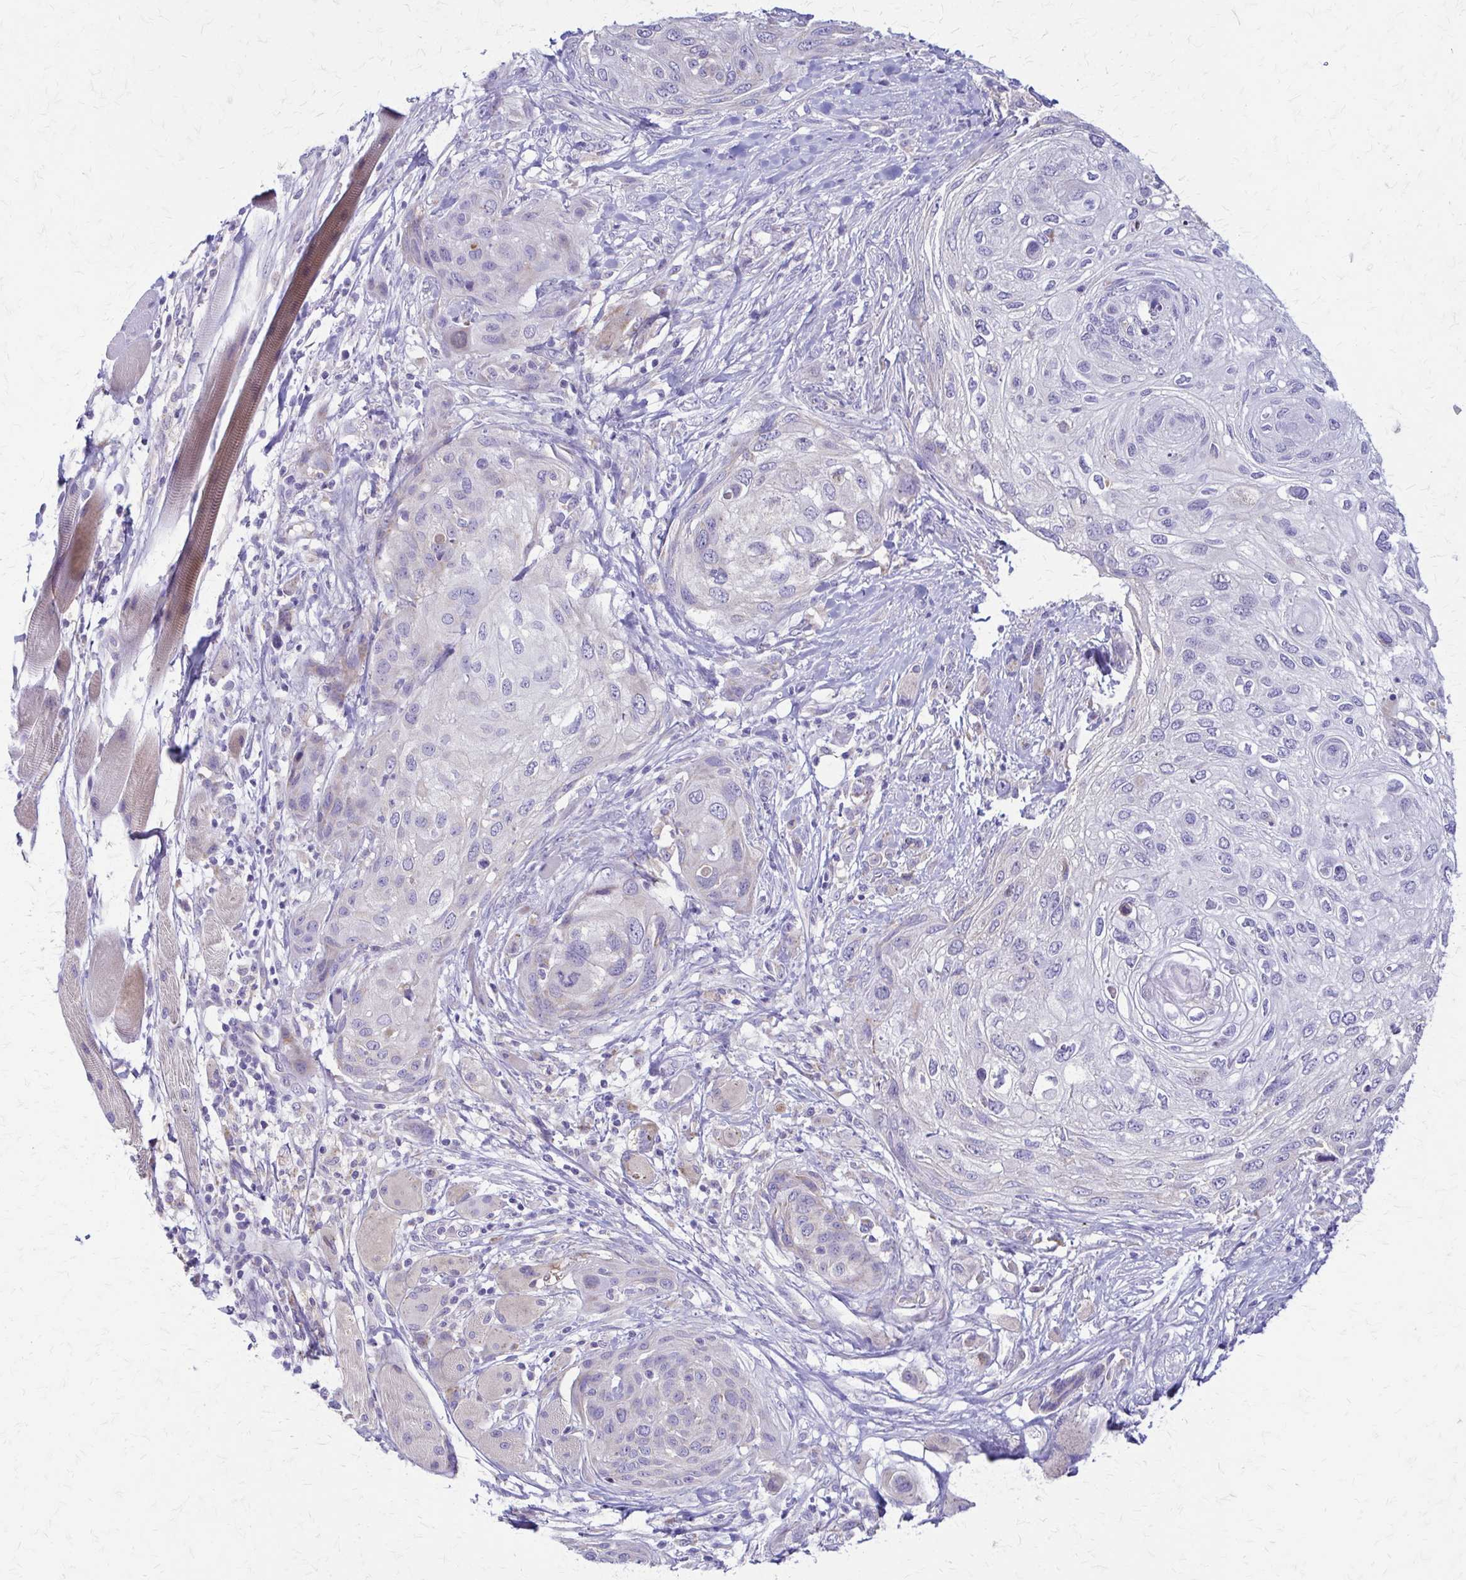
{"staining": {"intensity": "negative", "quantity": "none", "location": "none"}, "tissue": "skin cancer", "cell_type": "Tumor cells", "image_type": "cancer", "snomed": [{"axis": "morphology", "description": "Squamous cell carcinoma, NOS"}, {"axis": "topography", "description": "Skin"}], "caption": "IHC image of squamous cell carcinoma (skin) stained for a protein (brown), which displays no positivity in tumor cells. (Brightfield microscopy of DAB (3,3'-diaminobenzidine) immunohistochemistry (IHC) at high magnification).", "gene": "SAMD13", "patient": {"sex": "female", "age": 87}}